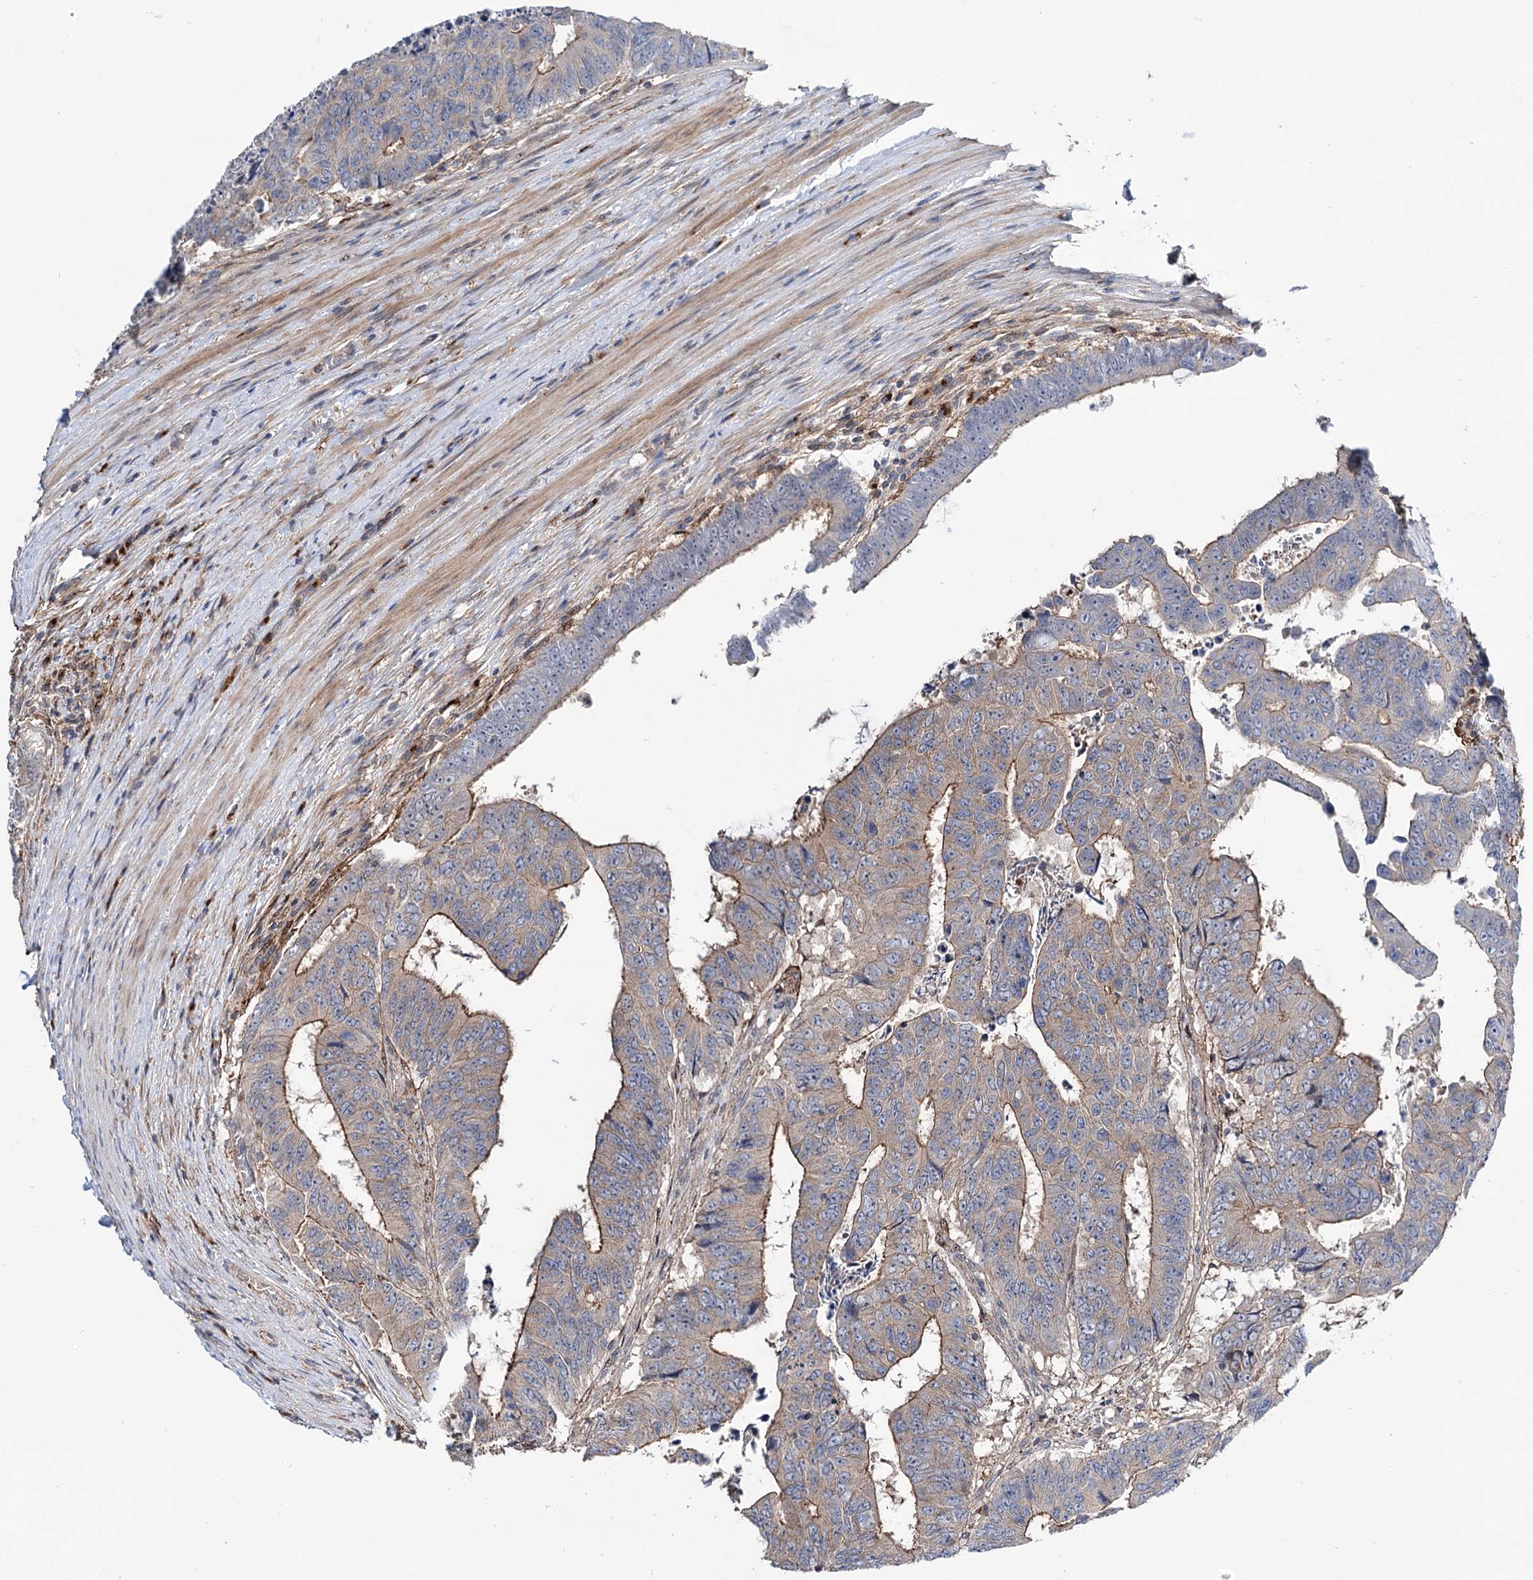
{"staining": {"intensity": "moderate", "quantity": "25%-75%", "location": "cytoplasmic/membranous"}, "tissue": "colorectal cancer", "cell_type": "Tumor cells", "image_type": "cancer", "snomed": [{"axis": "morphology", "description": "Adenocarcinoma, NOS"}, {"axis": "topography", "description": "Rectum"}], "caption": "Colorectal adenocarcinoma stained with a brown dye reveals moderate cytoplasmic/membranous positive positivity in about 25%-75% of tumor cells.", "gene": "SEC24A", "patient": {"sex": "male", "age": 84}}